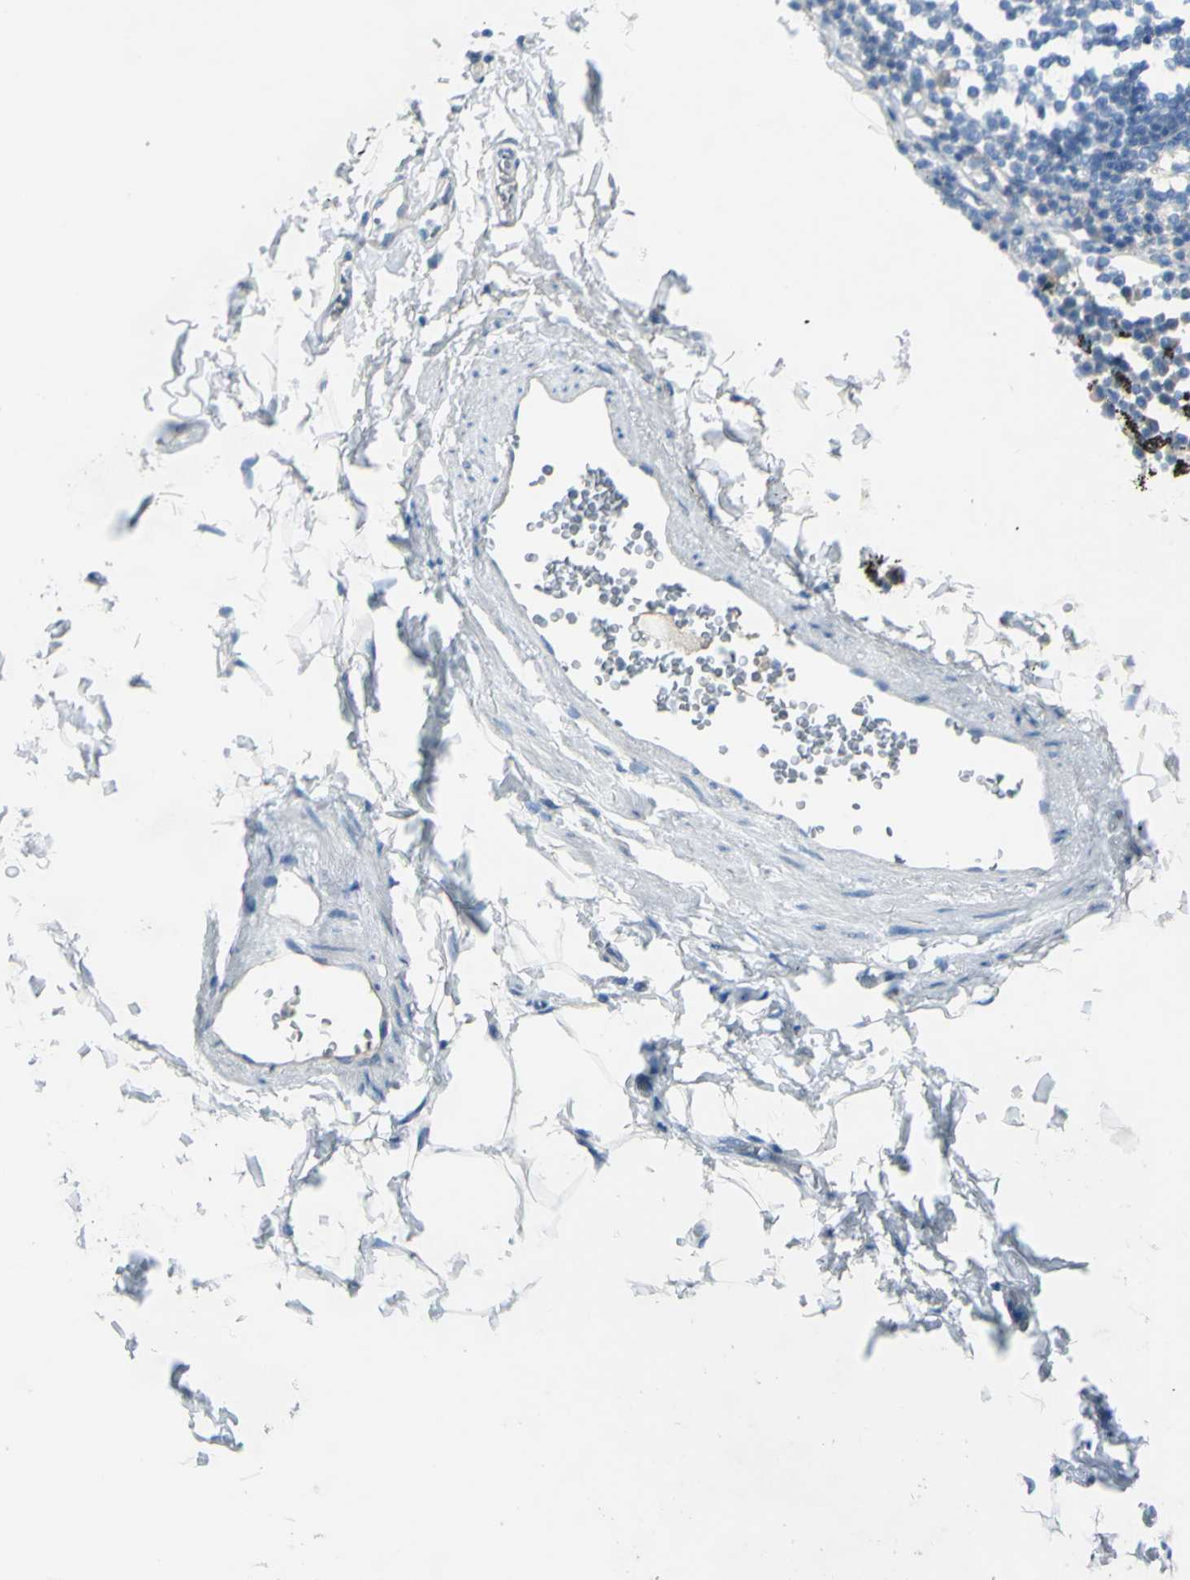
{"staining": {"intensity": "negative", "quantity": "none", "location": "none"}, "tissue": "adipose tissue", "cell_type": "Adipocytes", "image_type": "normal", "snomed": [{"axis": "morphology", "description": "Normal tissue, NOS"}, {"axis": "topography", "description": "Cartilage tissue"}, {"axis": "topography", "description": "Bronchus"}], "caption": "Immunohistochemistry (IHC) image of unremarkable adipose tissue: human adipose tissue stained with DAB (3,3'-diaminobenzidine) exhibits no significant protein positivity in adipocytes.", "gene": "ZNF557", "patient": {"sex": "female", "age": 73}}